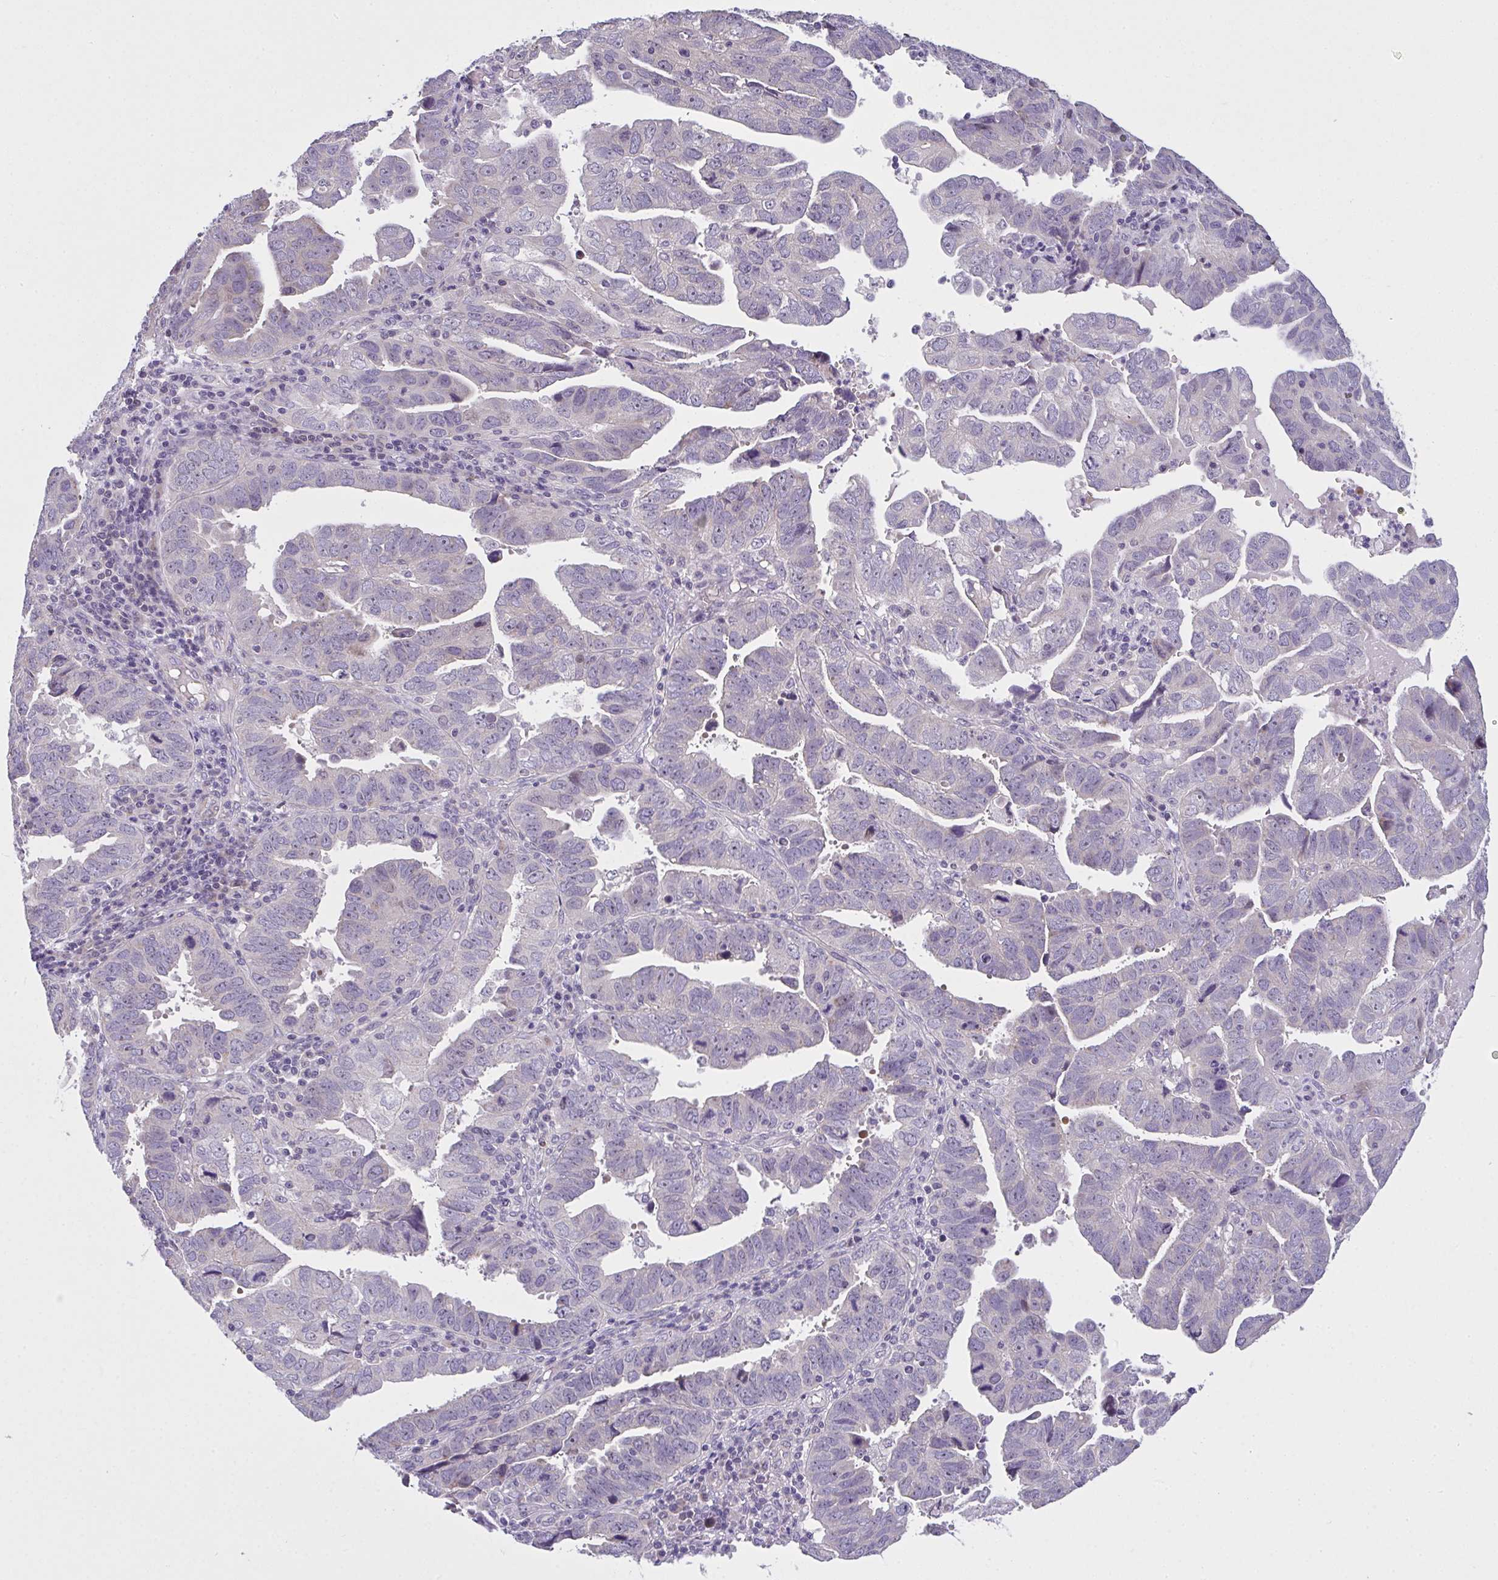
{"staining": {"intensity": "negative", "quantity": "none", "location": "none"}, "tissue": "endometrial cancer", "cell_type": "Tumor cells", "image_type": "cancer", "snomed": [{"axis": "morphology", "description": "Adenocarcinoma, NOS"}, {"axis": "topography", "description": "Uterus"}], "caption": "Tumor cells show no significant staining in adenocarcinoma (endometrial).", "gene": "NT5C1A", "patient": {"sex": "female", "age": 62}}